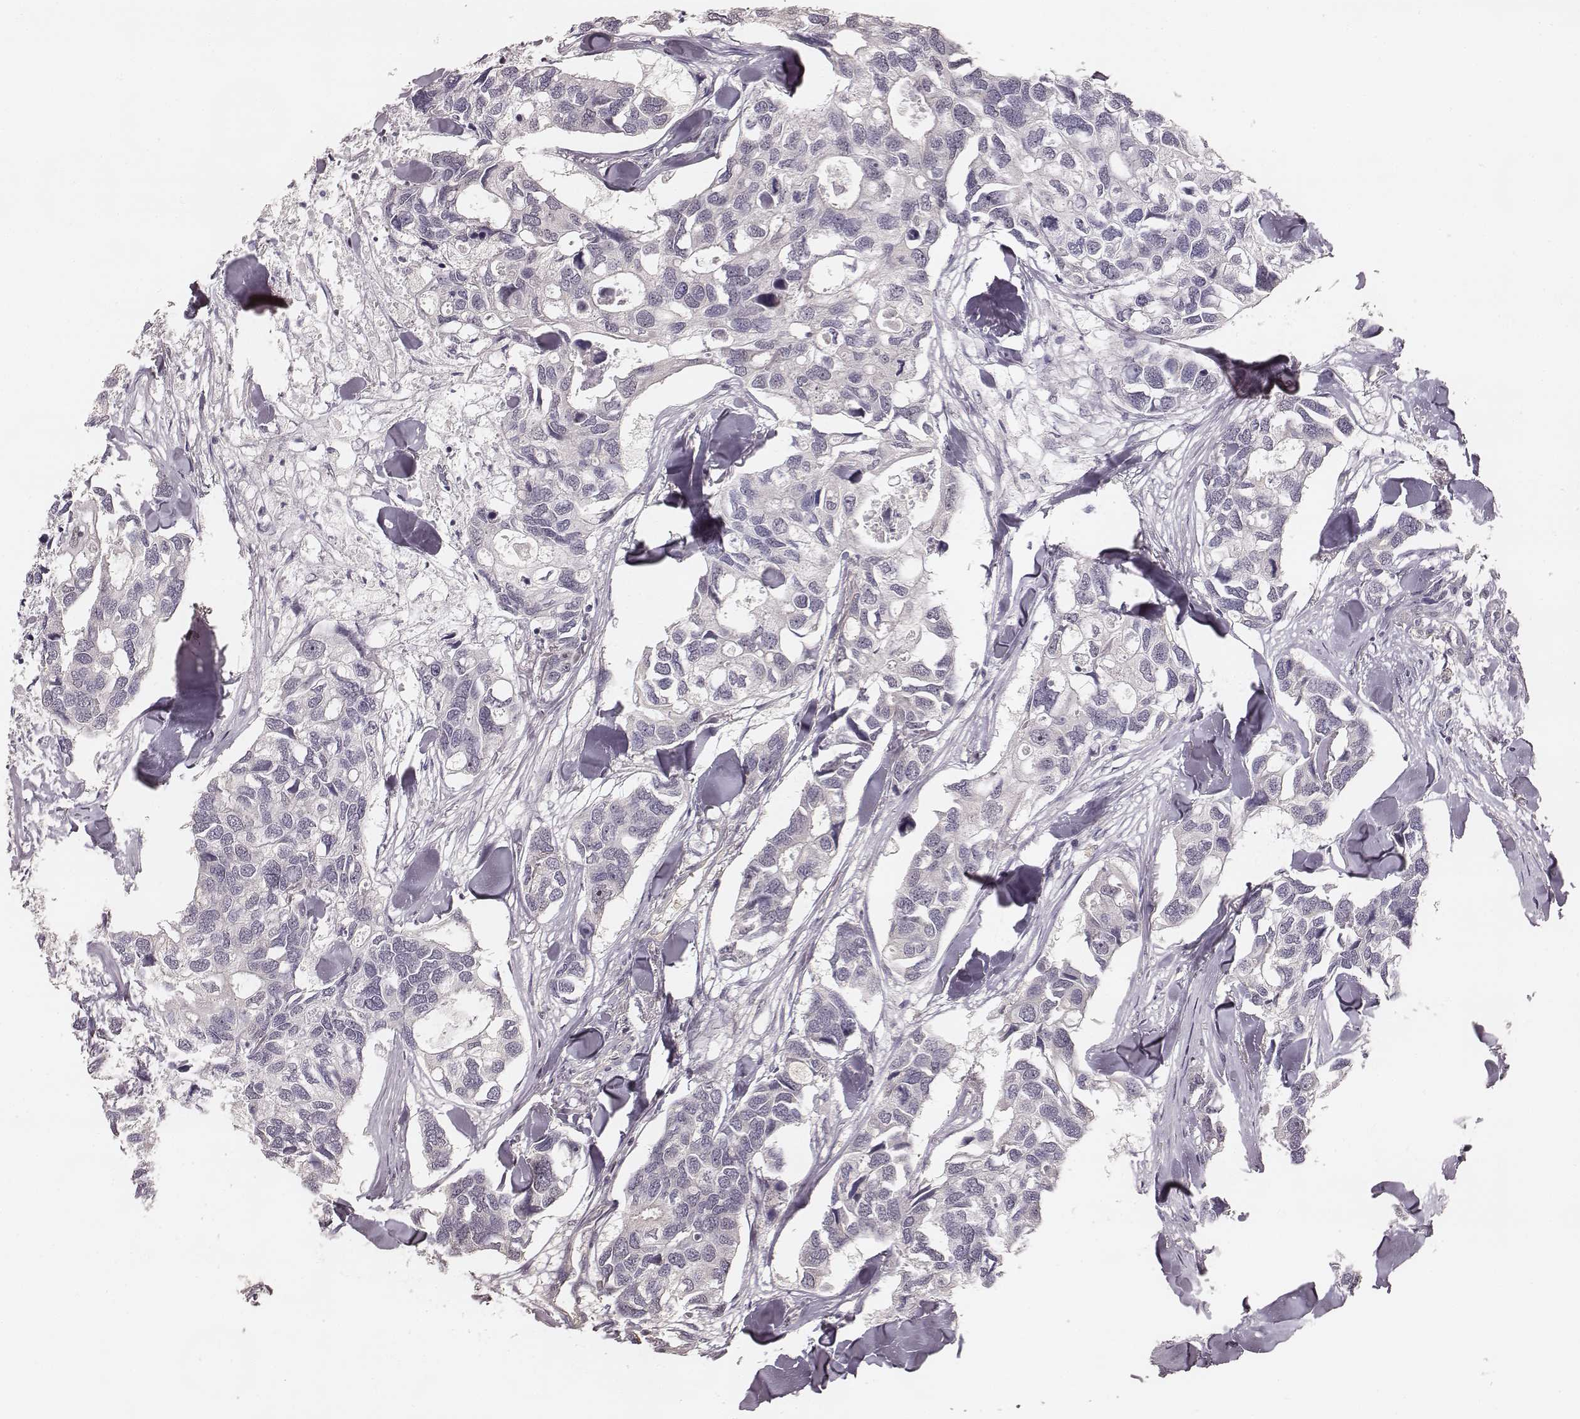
{"staining": {"intensity": "negative", "quantity": "none", "location": "none"}, "tissue": "breast cancer", "cell_type": "Tumor cells", "image_type": "cancer", "snomed": [{"axis": "morphology", "description": "Duct carcinoma"}, {"axis": "topography", "description": "Breast"}], "caption": "This is an immunohistochemistry image of breast infiltrating ductal carcinoma. There is no positivity in tumor cells.", "gene": "LY6K", "patient": {"sex": "female", "age": 83}}